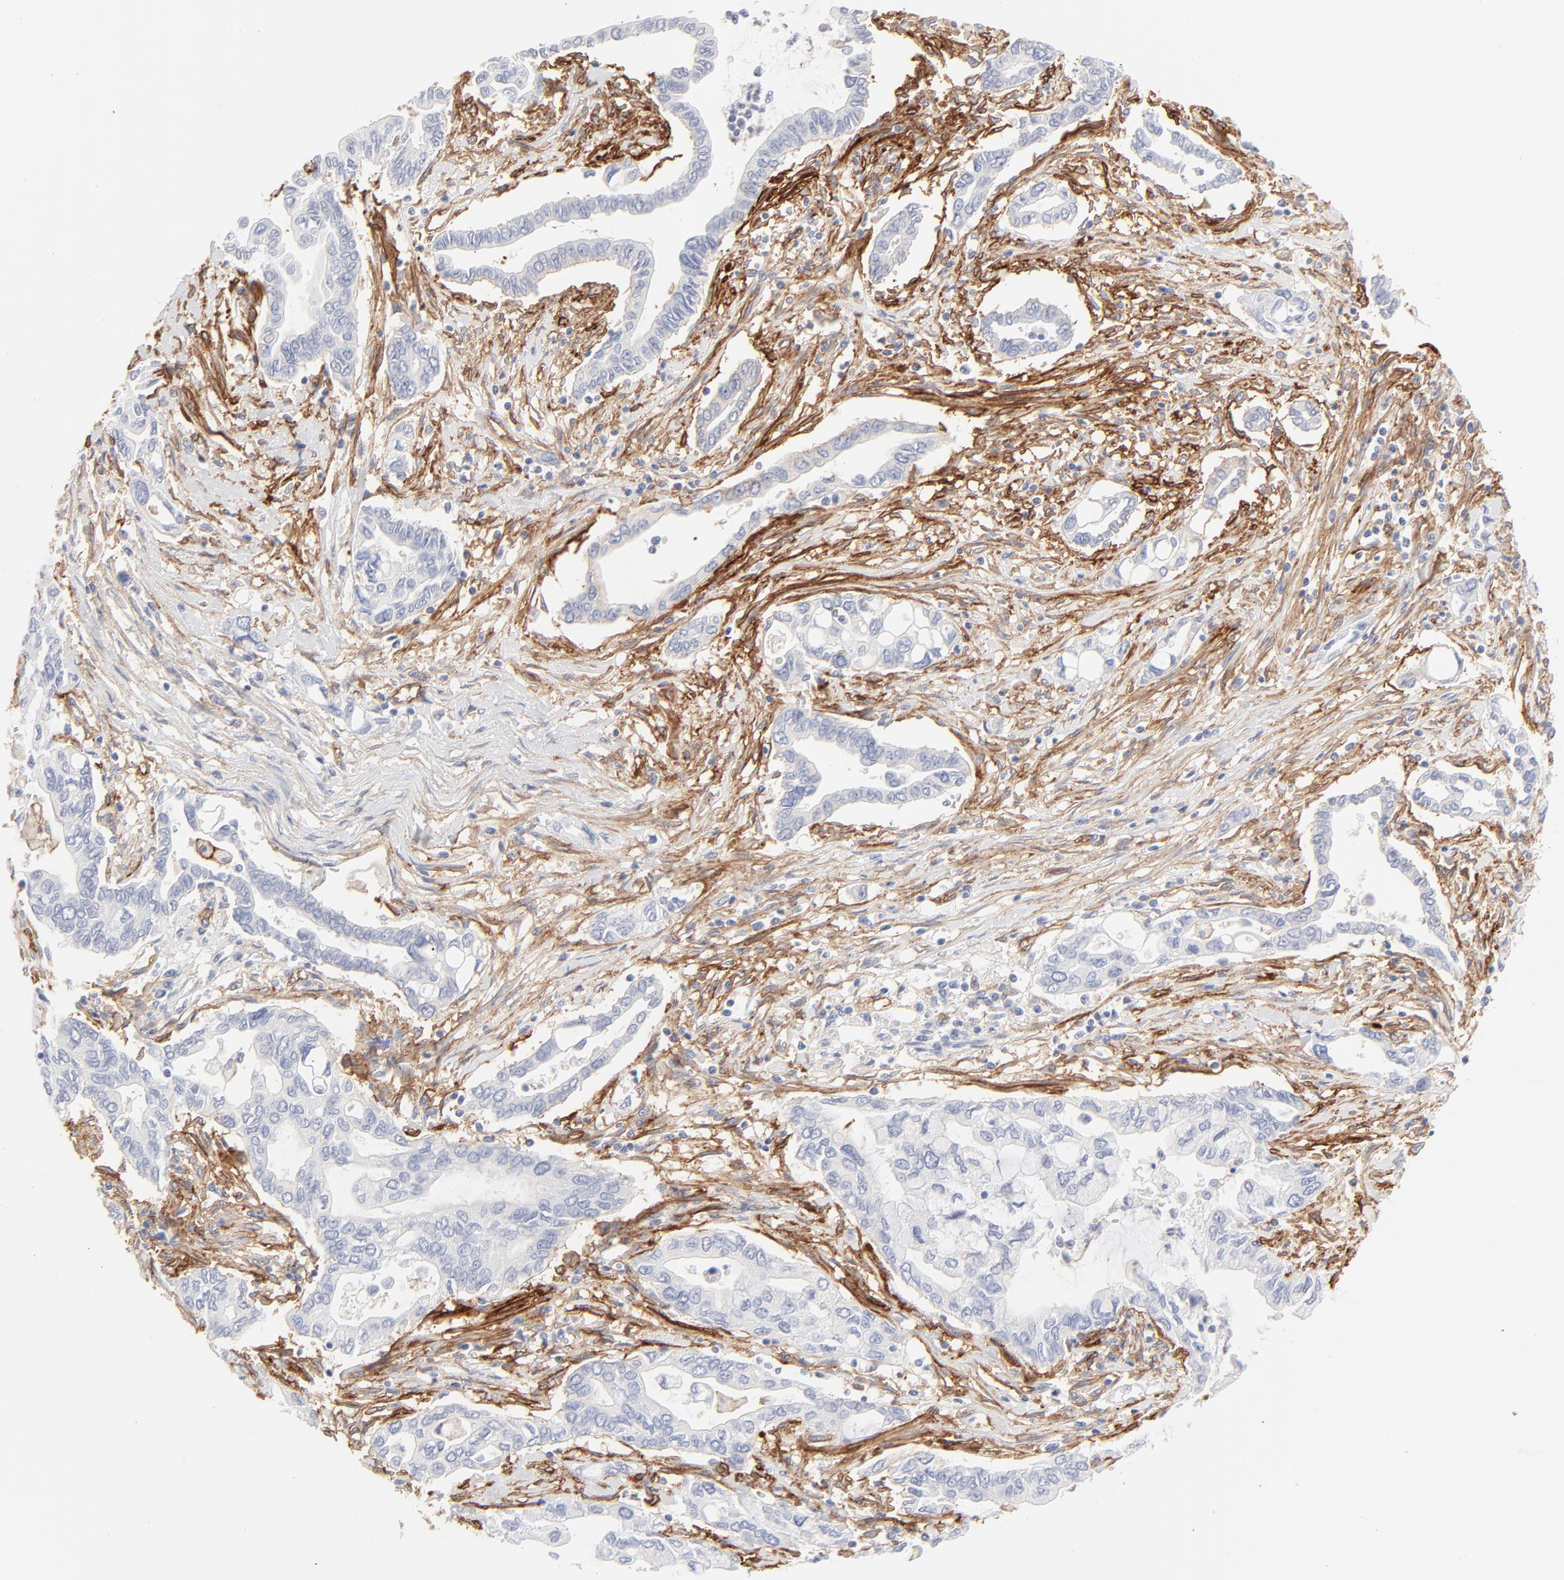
{"staining": {"intensity": "negative", "quantity": "none", "location": "none"}, "tissue": "pancreatic cancer", "cell_type": "Tumor cells", "image_type": "cancer", "snomed": [{"axis": "morphology", "description": "Adenocarcinoma, NOS"}, {"axis": "topography", "description": "Pancreas"}], "caption": "Immunohistochemistry (IHC) histopathology image of neoplastic tissue: human adenocarcinoma (pancreatic) stained with DAB displays no significant protein staining in tumor cells. (DAB IHC with hematoxylin counter stain).", "gene": "ITGA5", "patient": {"sex": "female", "age": 57}}